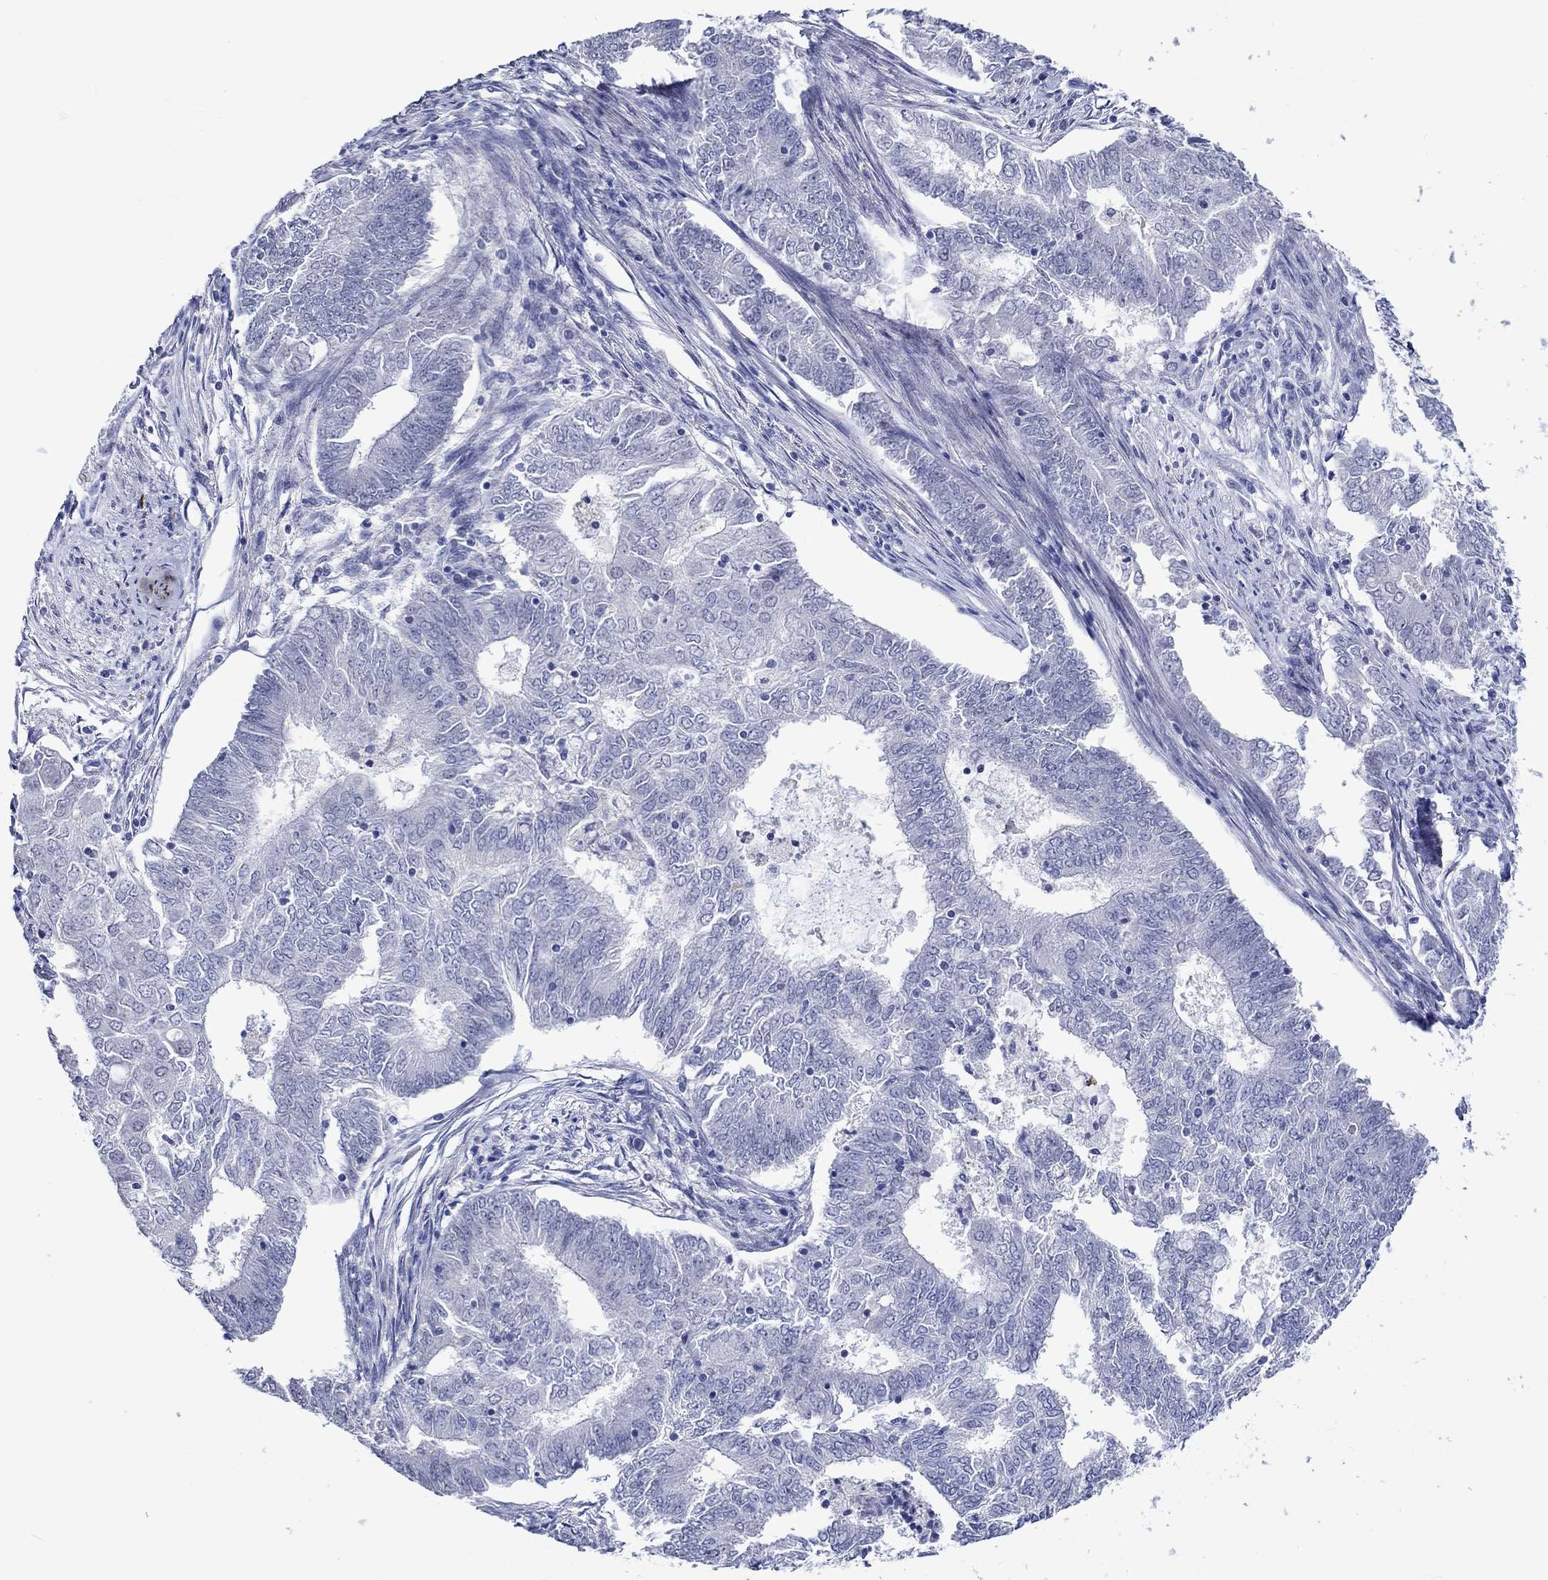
{"staining": {"intensity": "negative", "quantity": "none", "location": "none"}, "tissue": "endometrial cancer", "cell_type": "Tumor cells", "image_type": "cancer", "snomed": [{"axis": "morphology", "description": "Adenocarcinoma, NOS"}, {"axis": "topography", "description": "Endometrium"}], "caption": "This is an immunohistochemistry micrograph of endometrial adenocarcinoma. There is no staining in tumor cells.", "gene": "CRYAB", "patient": {"sex": "female", "age": 62}}